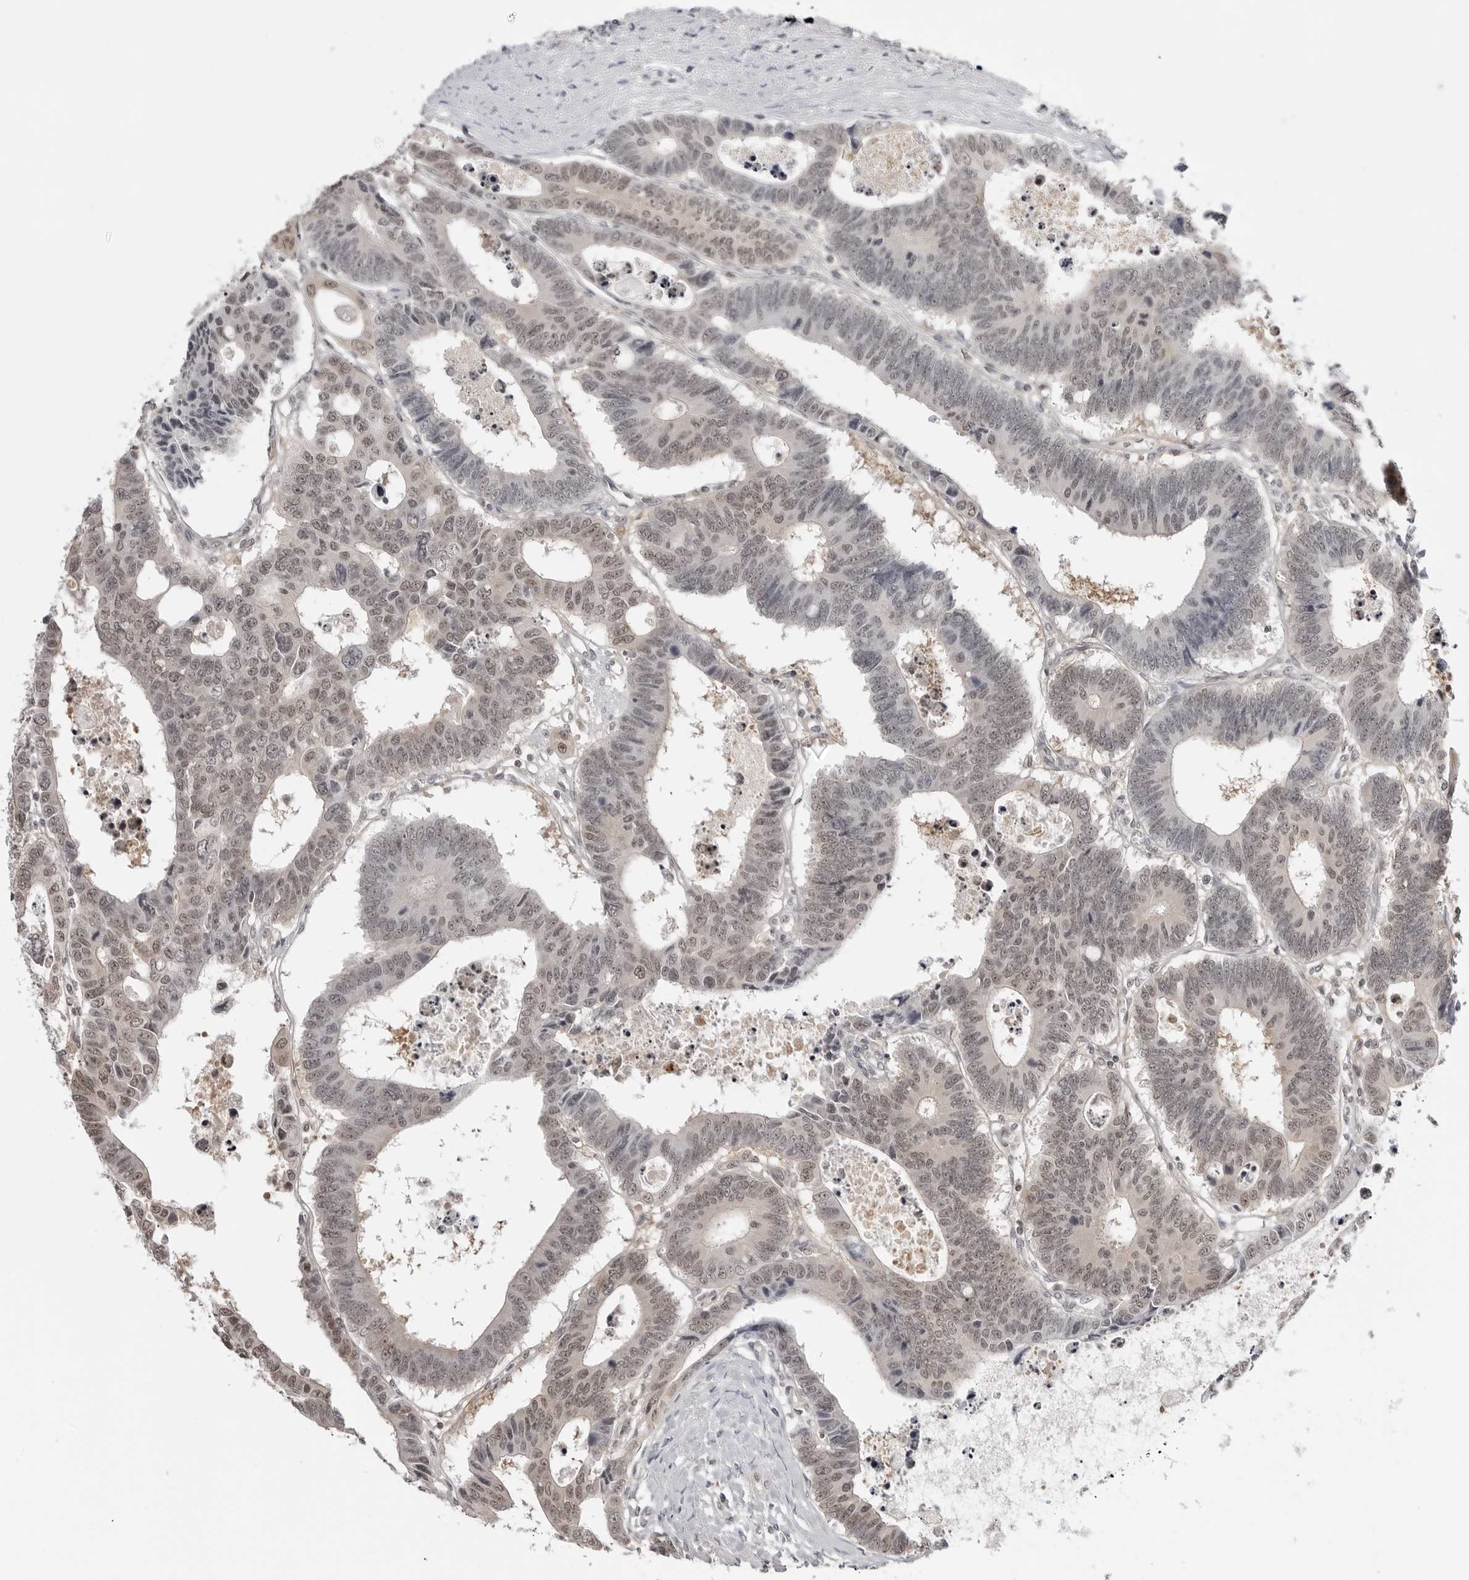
{"staining": {"intensity": "weak", "quantity": ">75%", "location": "nuclear"}, "tissue": "colorectal cancer", "cell_type": "Tumor cells", "image_type": "cancer", "snomed": [{"axis": "morphology", "description": "Adenocarcinoma, NOS"}, {"axis": "topography", "description": "Rectum"}], "caption": "Colorectal cancer stained for a protein (brown) reveals weak nuclear positive positivity in about >75% of tumor cells.", "gene": "YWHAG", "patient": {"sex": "male", "age": 84}}